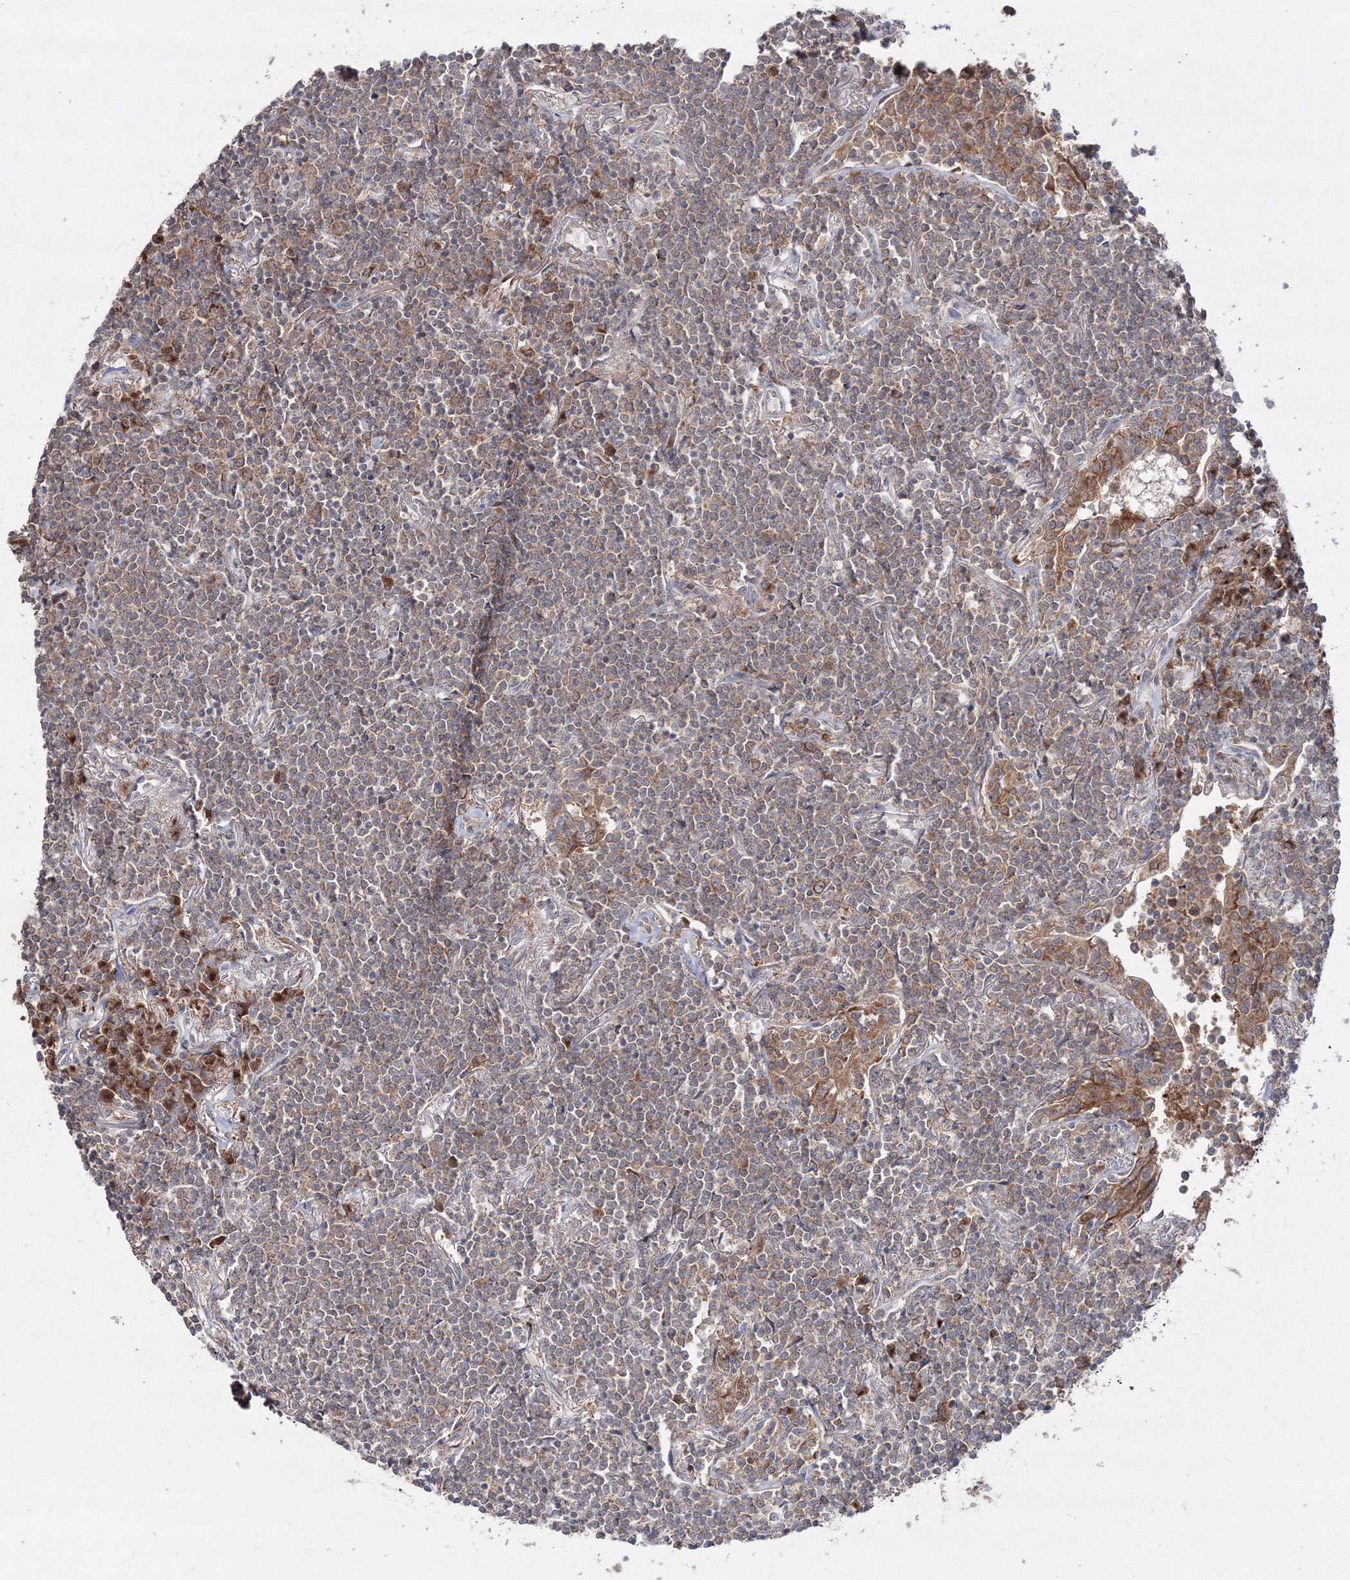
{"staining": {"intensity": "moderate", "quantity": ">75%", "location": "cytoplasmic/membranous"}, "tissue": "lymphoma", "cell_type": "Tumor cells", "image_type": "cancer", "snomed": [{"axis": "morphology", "description": "Malignant lymphoma, non-Hodgkin's type, Low grade"}, {"axis": "topography", "description": "Lung"}], "caption": "Approximately >75% of tumor cells in lymphoma display moderate cytoplasmic/membranous protein expression as visualized by brown immunohistochemical staining.", "gene": "PEX13", "patient": {"sex": "female", "age": 71}}